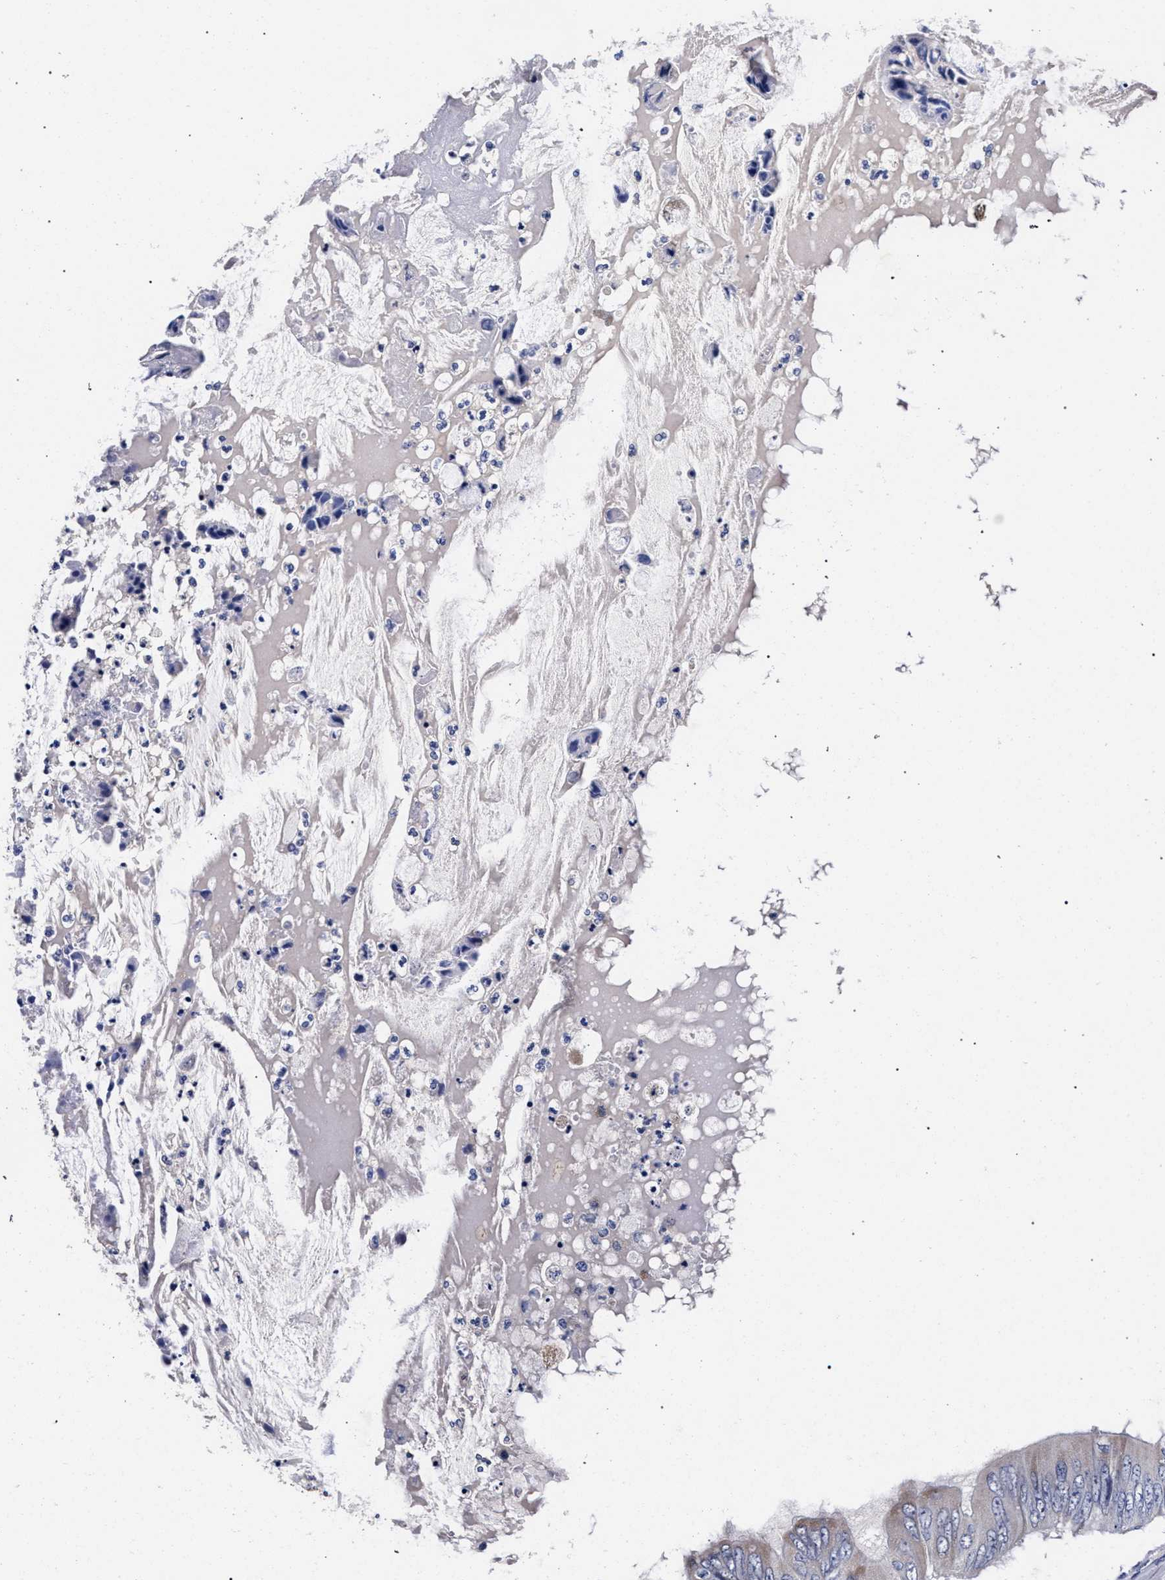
{"staining": {"intensity": "negative", "quantity": "none", "location": "none"}, "tissue": "colorectal cancer", "cell_type": "Tumor cells", "image_type": "cancer", "snomed": [{"axis": "morphology", "description": "Normal tissue, NOS"}, {"axis": "morphology", "description": "Adenocarcinoma, NOS"}, {"axis": "topography", "description": "Rectum"}, {"axis": "topography", "description": "Peripheral nerve tissue"}], "caption": "Image shows no significant protein staining in tumor cells of colorectal cancer (adenocarcinoma).", "gene": "CFAP95", "patient": {"sex": "female", "age": 77}}